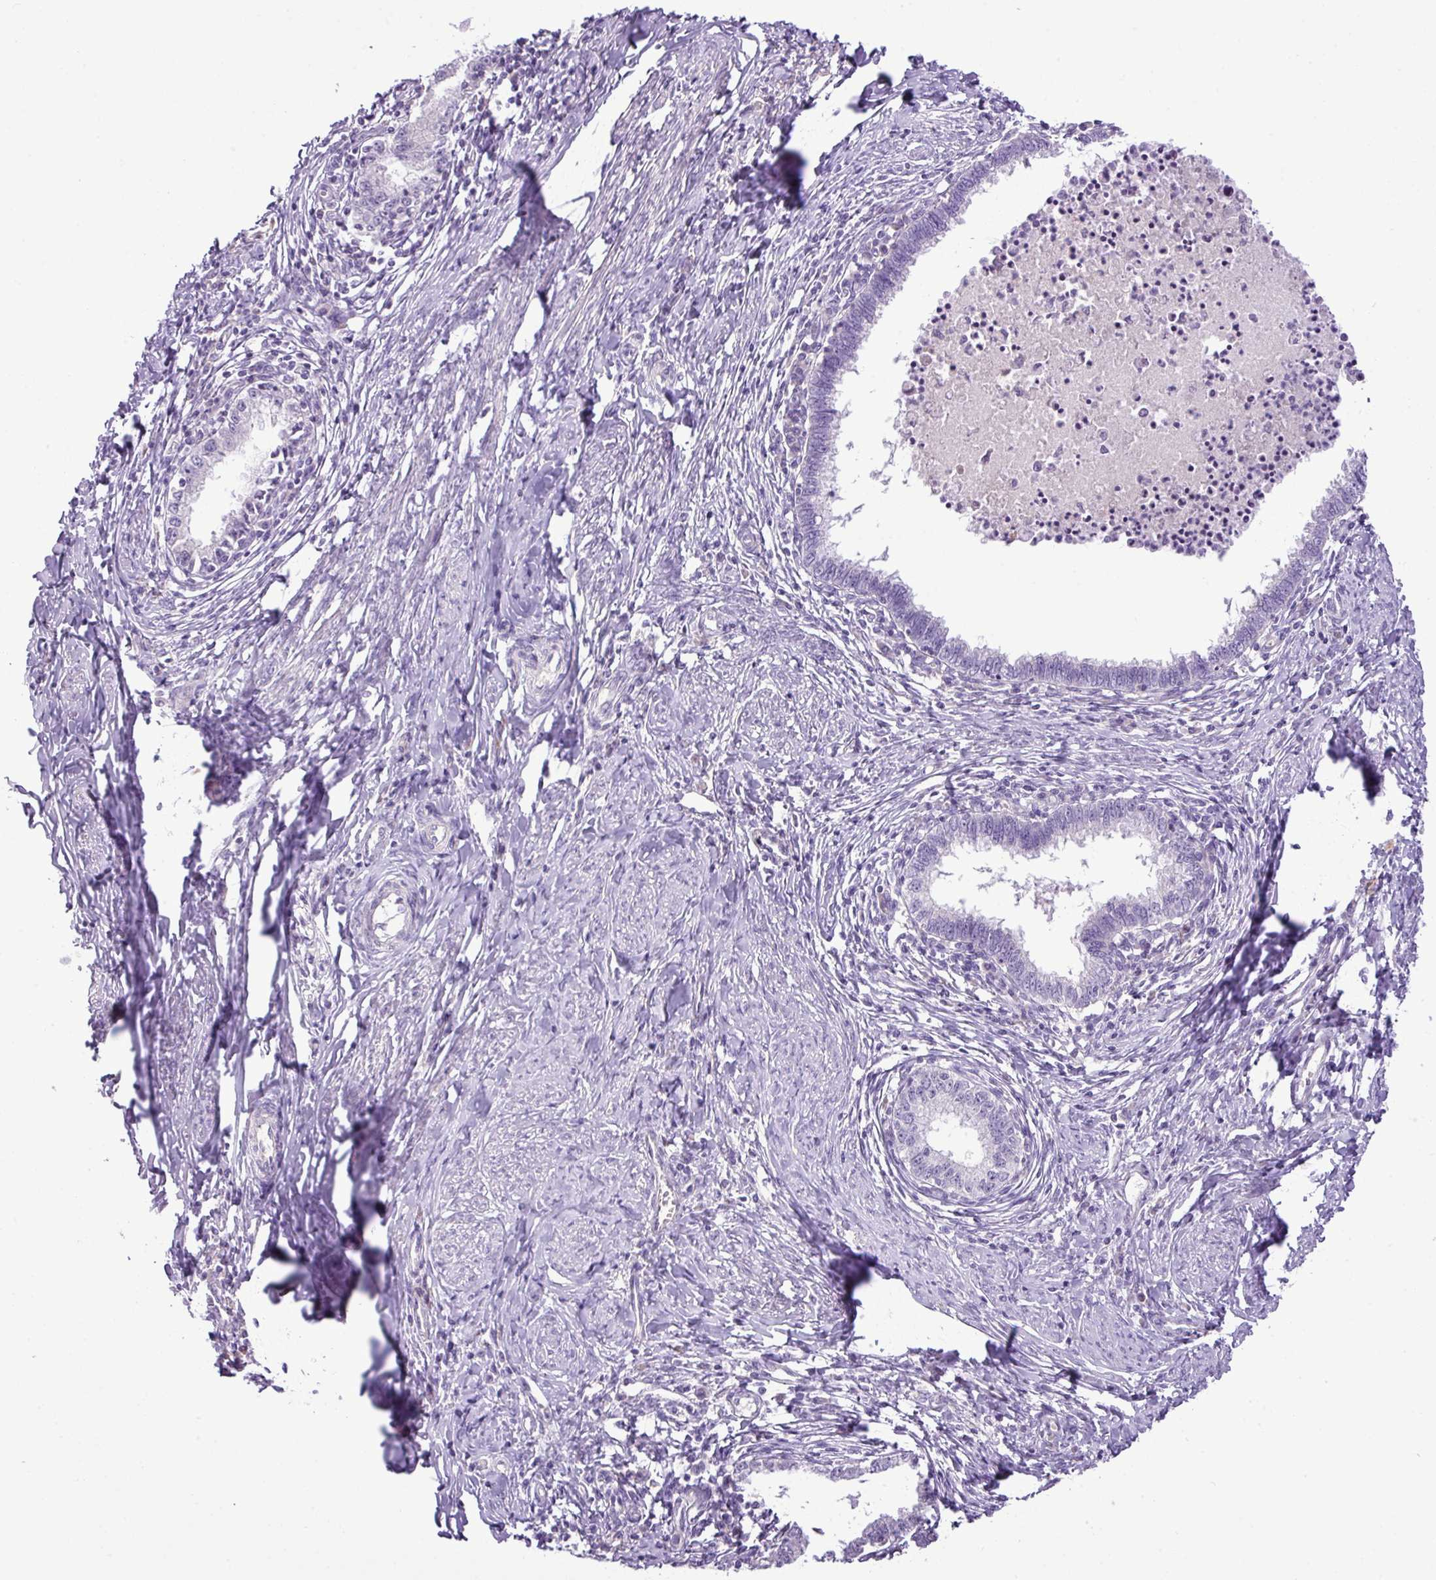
{"staining": {"intensity": "negative", "quantity": "none", "location": "none"}, "tissue": "cervical cancer", "cell_type": "Tumor cells", "image_type": "cancer", "snomed": [{"axis": "morphology", "description": "Adenocarcinoma, NOS"}, {"axis": "topography", "description": "Cervix"}], "caption": "Immunohistochemistry (IHC) of cervical cancer (adenocarcinoma) reveals no staining in tumor cells.", "gene": "DNAJB13", "patient": {"sex": "female", "age": 36}}